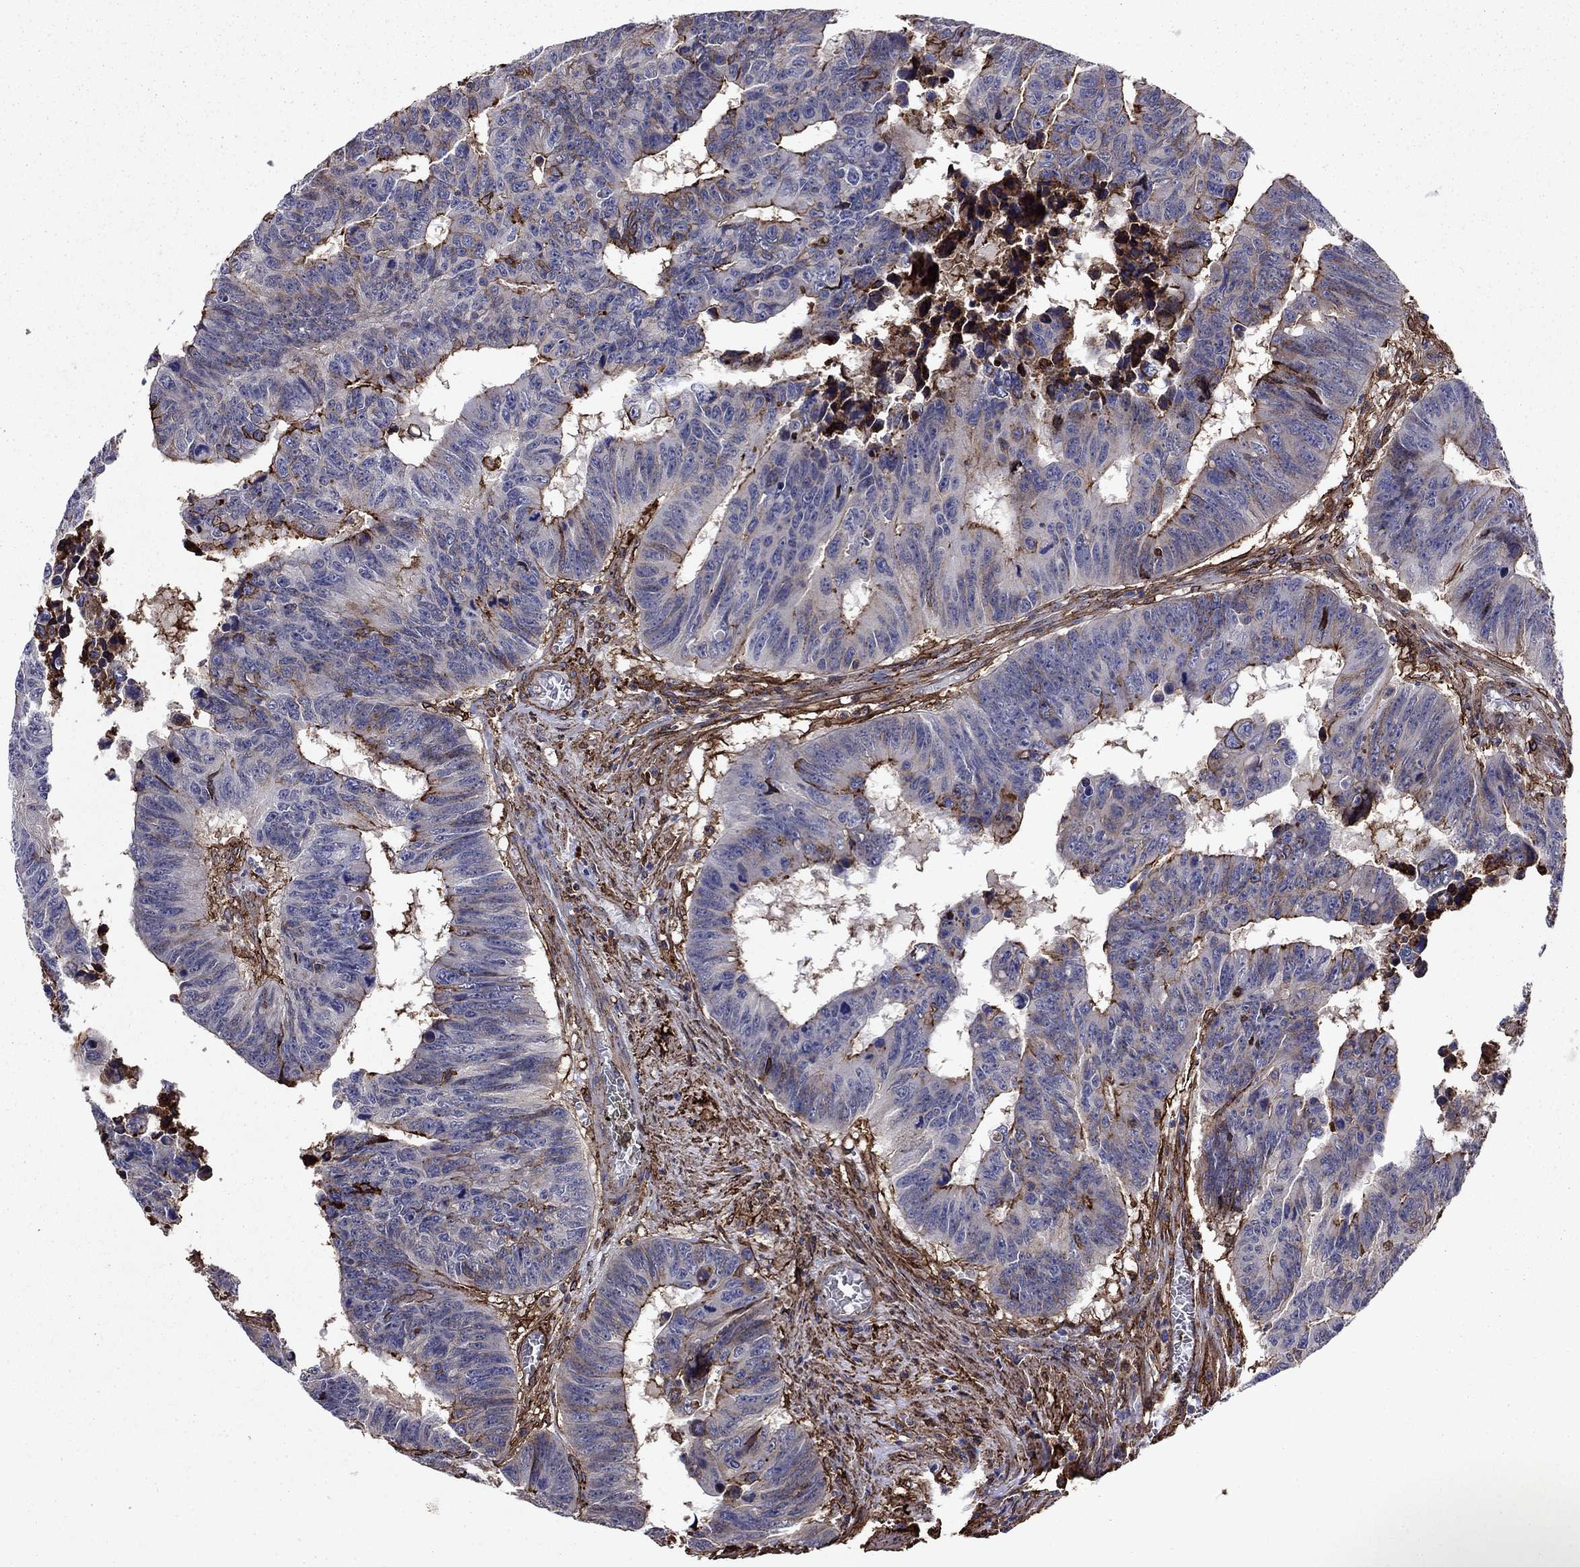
{"staining": {"intensity": "strong", "quantity": "25%-75%", "location": "cytoplasmic/membranous"}, "tissue": "colorectal cancer", "cell_type": "Tumor cells", "image_type": "cancer", "snomed": [{"axis": "morphology", "description": "Adenocarcinoma, NOS"}, {"axis": "topography", "description": "Appendix"}, {"axis": "topography", "description": "Colon"}, {"axis": "topography", "description": "Cecum"}, {"axis": "topography", "description": "Colon asc"}], "caption": "DAB immunohistochemical staining of colorectal adenocarcinoma displays strong cytoplasmic/membranous protein positivity in approximately 25%-75% of tumor cells. Using DAB (brown) and hematoxylin (blue) stains, captured at high magnification using brightfield microscopy.", "gene": "PLAU", "patient": {"sex": "female", "age": 85}}